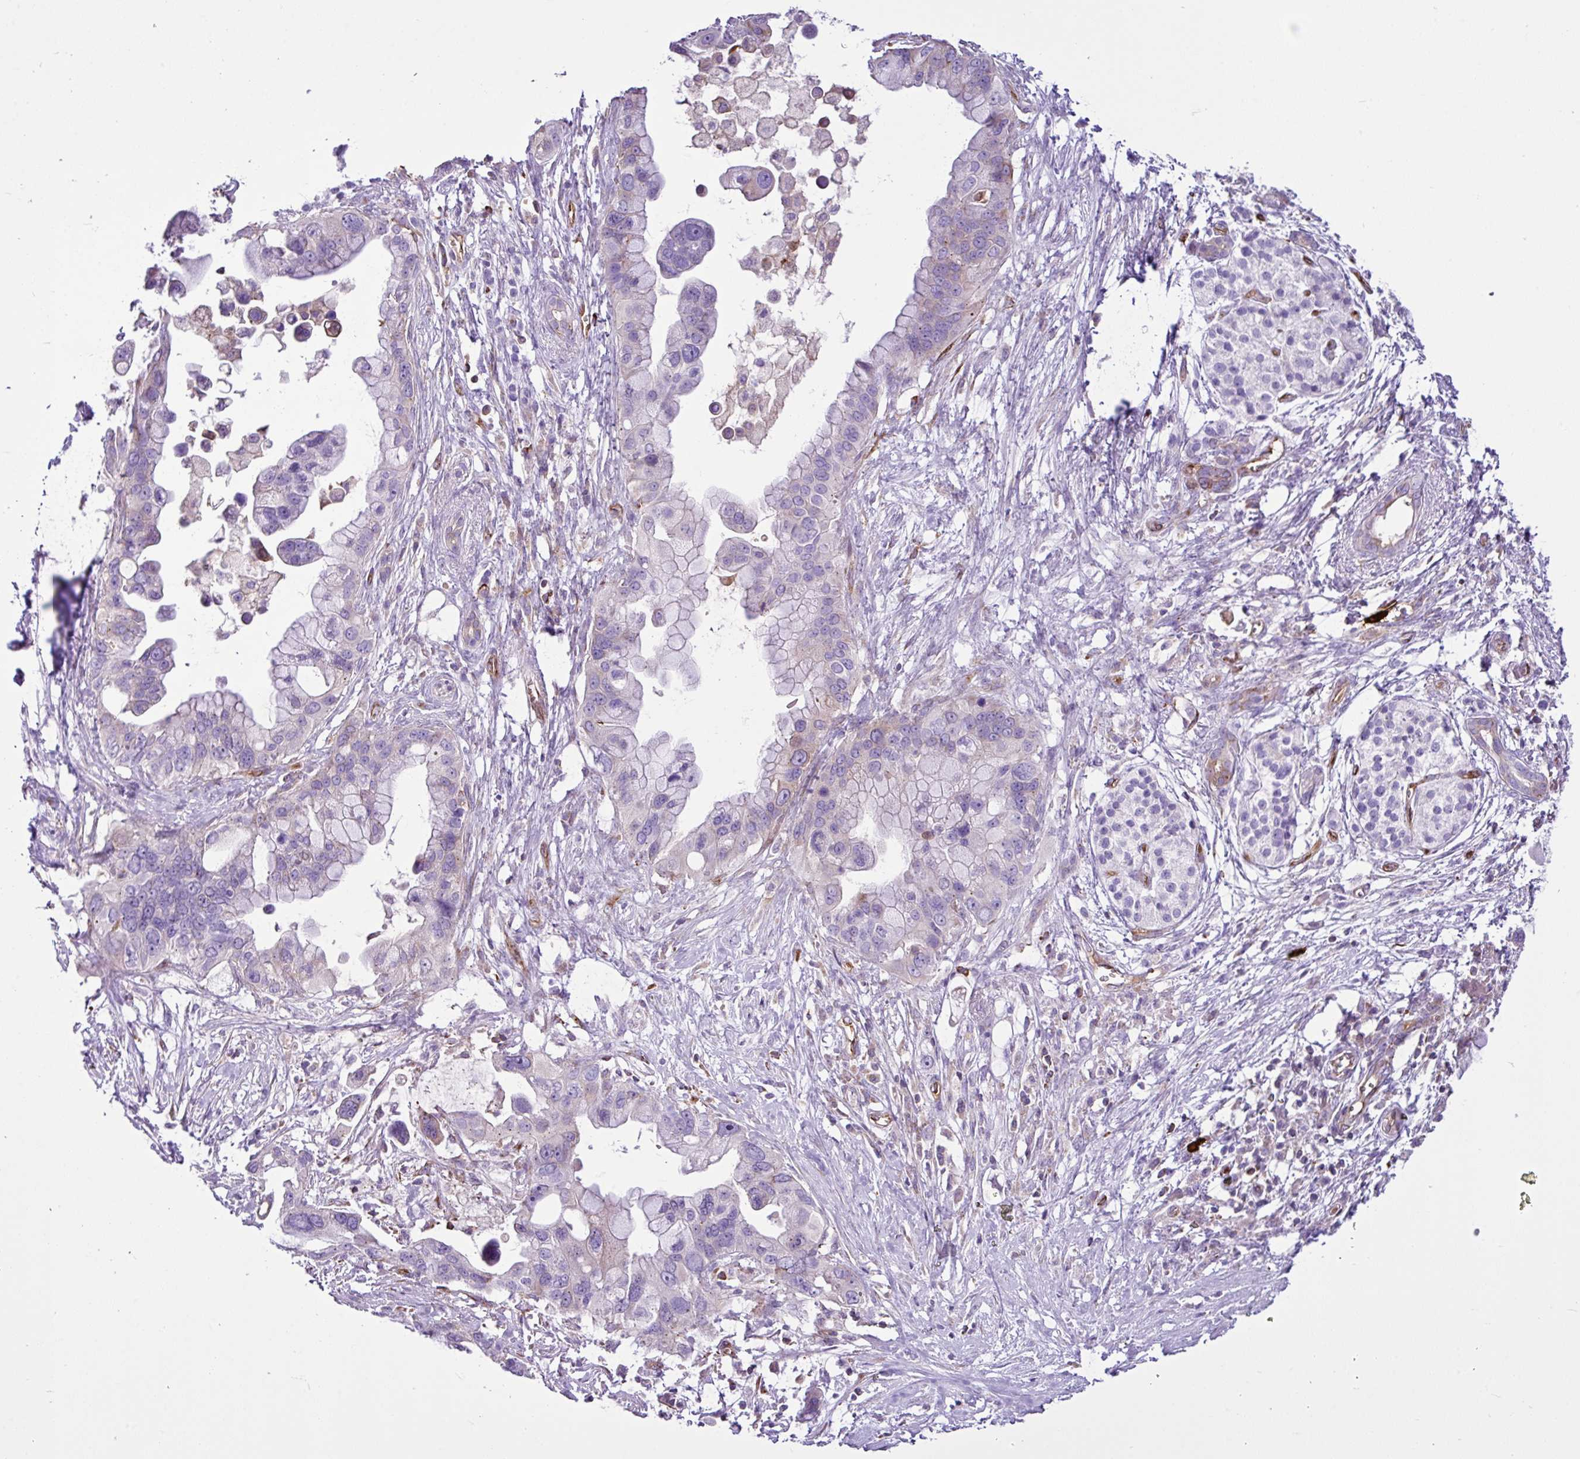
{"staining": {"intensity": "negative", "quantity": "none", "location": "none"}, "tissue": "pancreatic cancer", "cell_type": "Tumor cells", "image_type": "cancer", "snomed": [{"axis": "morphology", "description": "Adenocarcinoma, NOS"}, {"axis": "topography", "description": "Pancreas"}], "caption": "Tumor cells show no significant protein positivity in pancreatic cancer. (Brightfield microscopy of DAB (3,3'-diaminobenzidine) IHC at high magnification).", "gene": "EME2", "patient": {"sex": "female", "age": 83}}